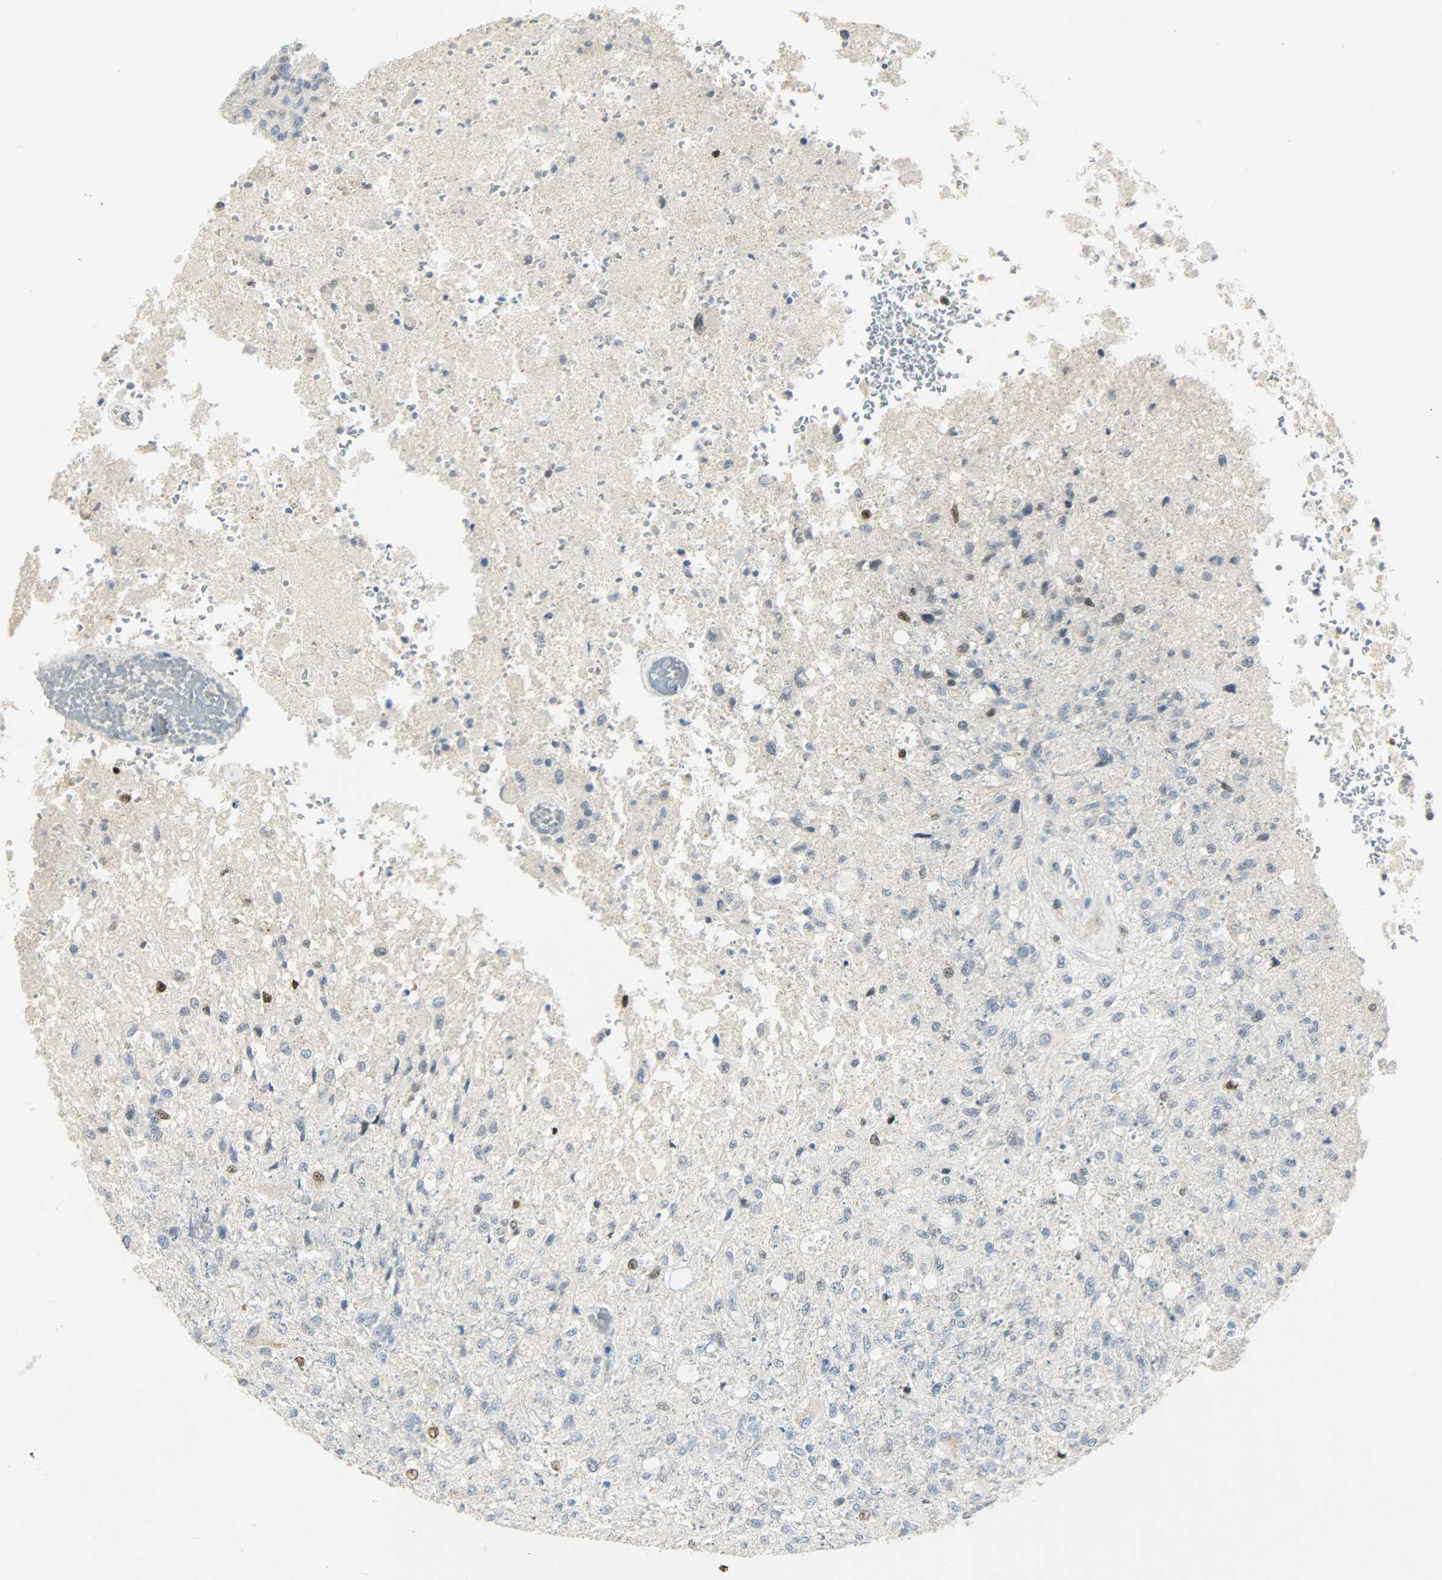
{"staining": {"intensity": "strong", "quantity": "<25%", "location": "nuclear"}, "tissue": "glioma", "cell_type": "Tumor cells", "image_type": "cancer", "snomed": [{"axis": "morphology", "description": "Normal tissue, NOS"}, {"axis": "morphology", "description": "Glioma, malignant, High grade"}, {"axis": "topography", "description": "Cerebral cortex"}], "caption": "Immunohistochemistry of glioma demonstrates medium levels of strong nuclear expression in about <25% of tumor cells.", "gene": "PPARG", "patient": {"sex": "male", "age": 77}}